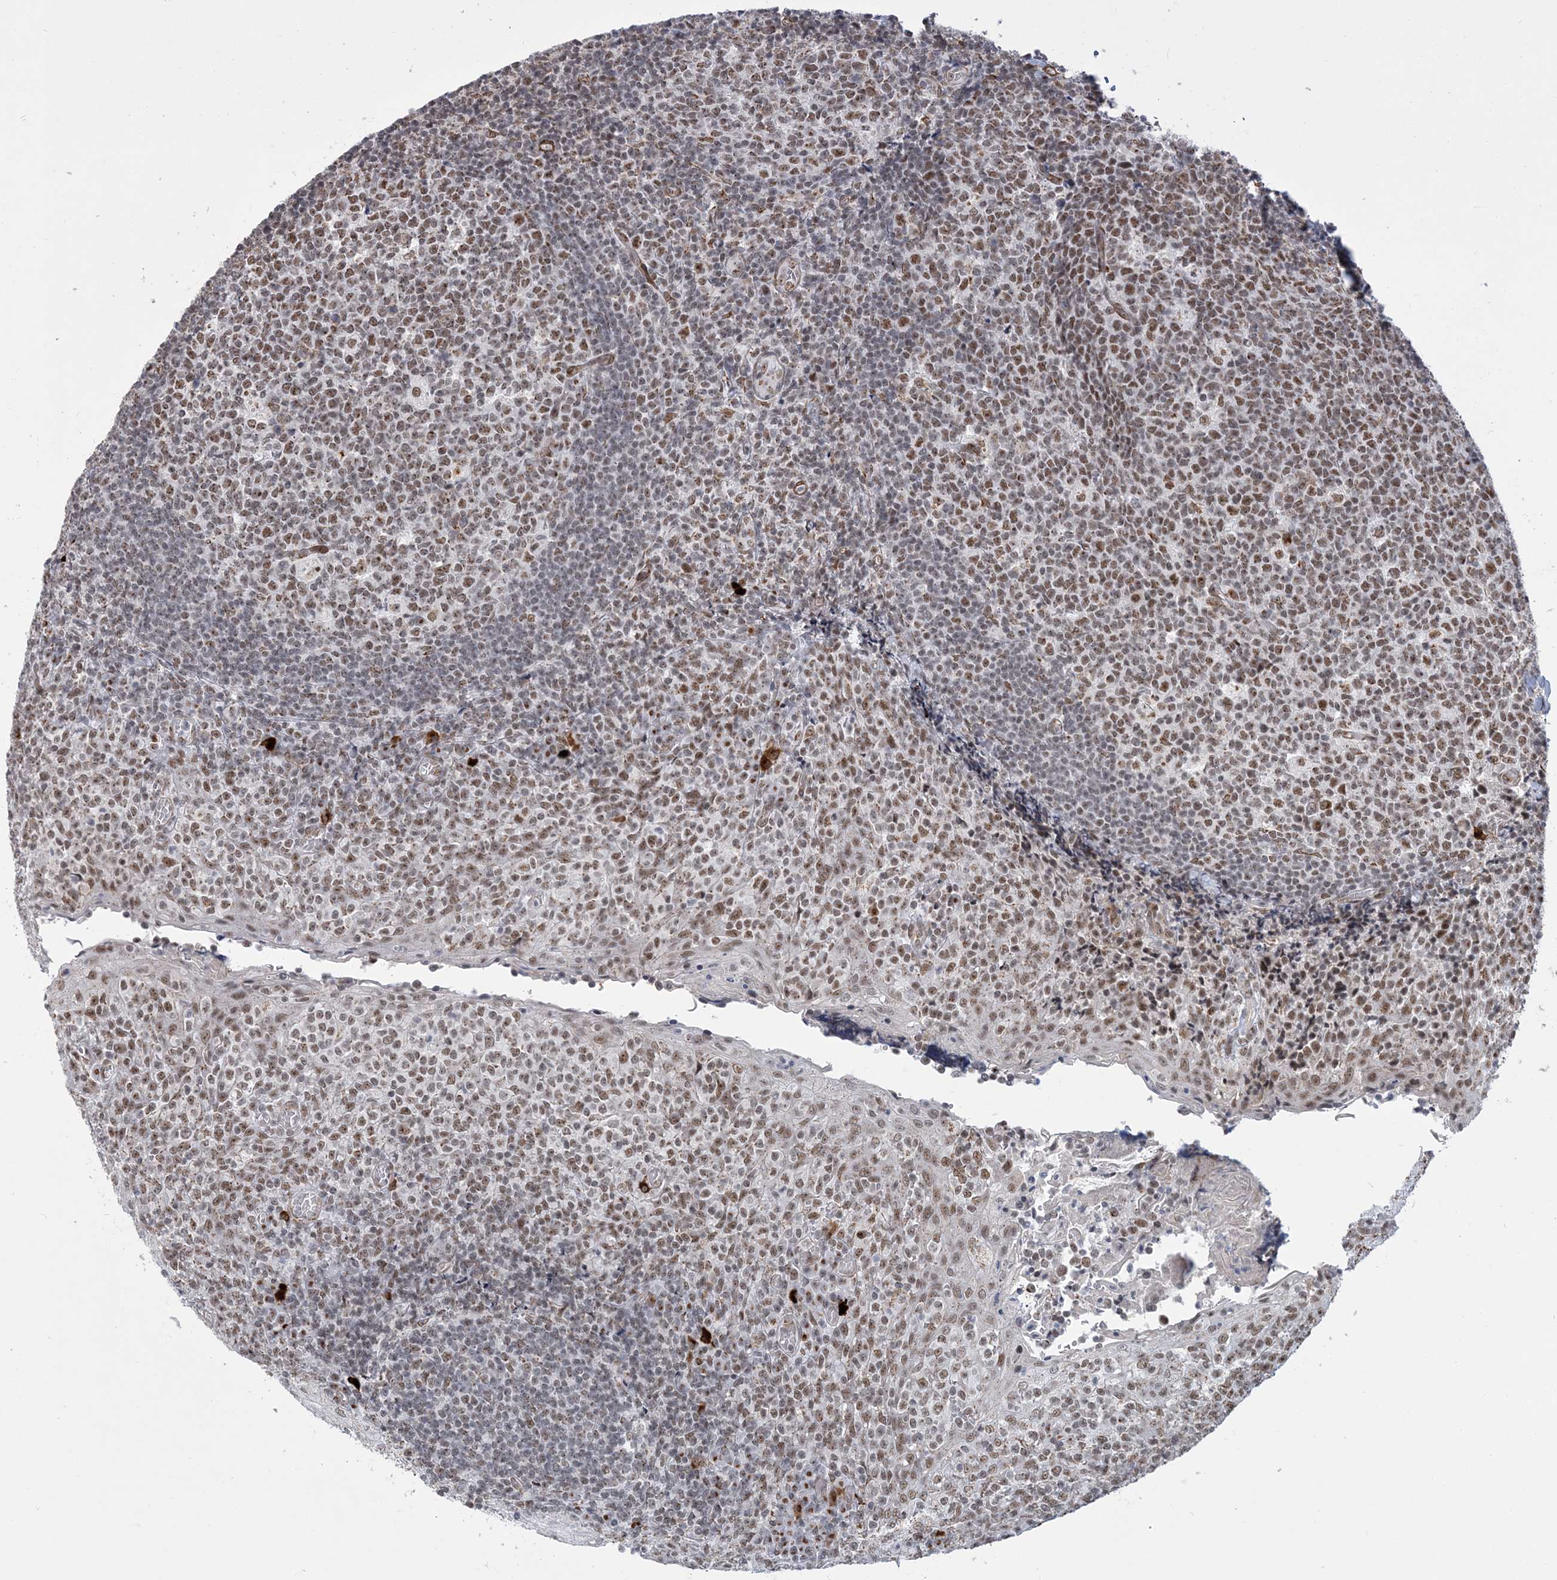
{"staining": {"intensity": "moderate", "quantity": ">75%", "location": "nuclear"}, "tissue": "tonsil", "cell_type": "Germinal center cells", "image_type": "normal", "snomed": [{"axis": "morphology", "description": "Normal tissue, NOS"}, {"axis": "topography", "description": "Tonsil"}], "caption": "This photomicrograph reveals immunohistochemistry (IHC) staining of benign tonsil, with medium moderate nuclear expression in about >75% of germinal center cells.", "gene": "PLRG1", "patient": {"sex": "female", "age": 19}}